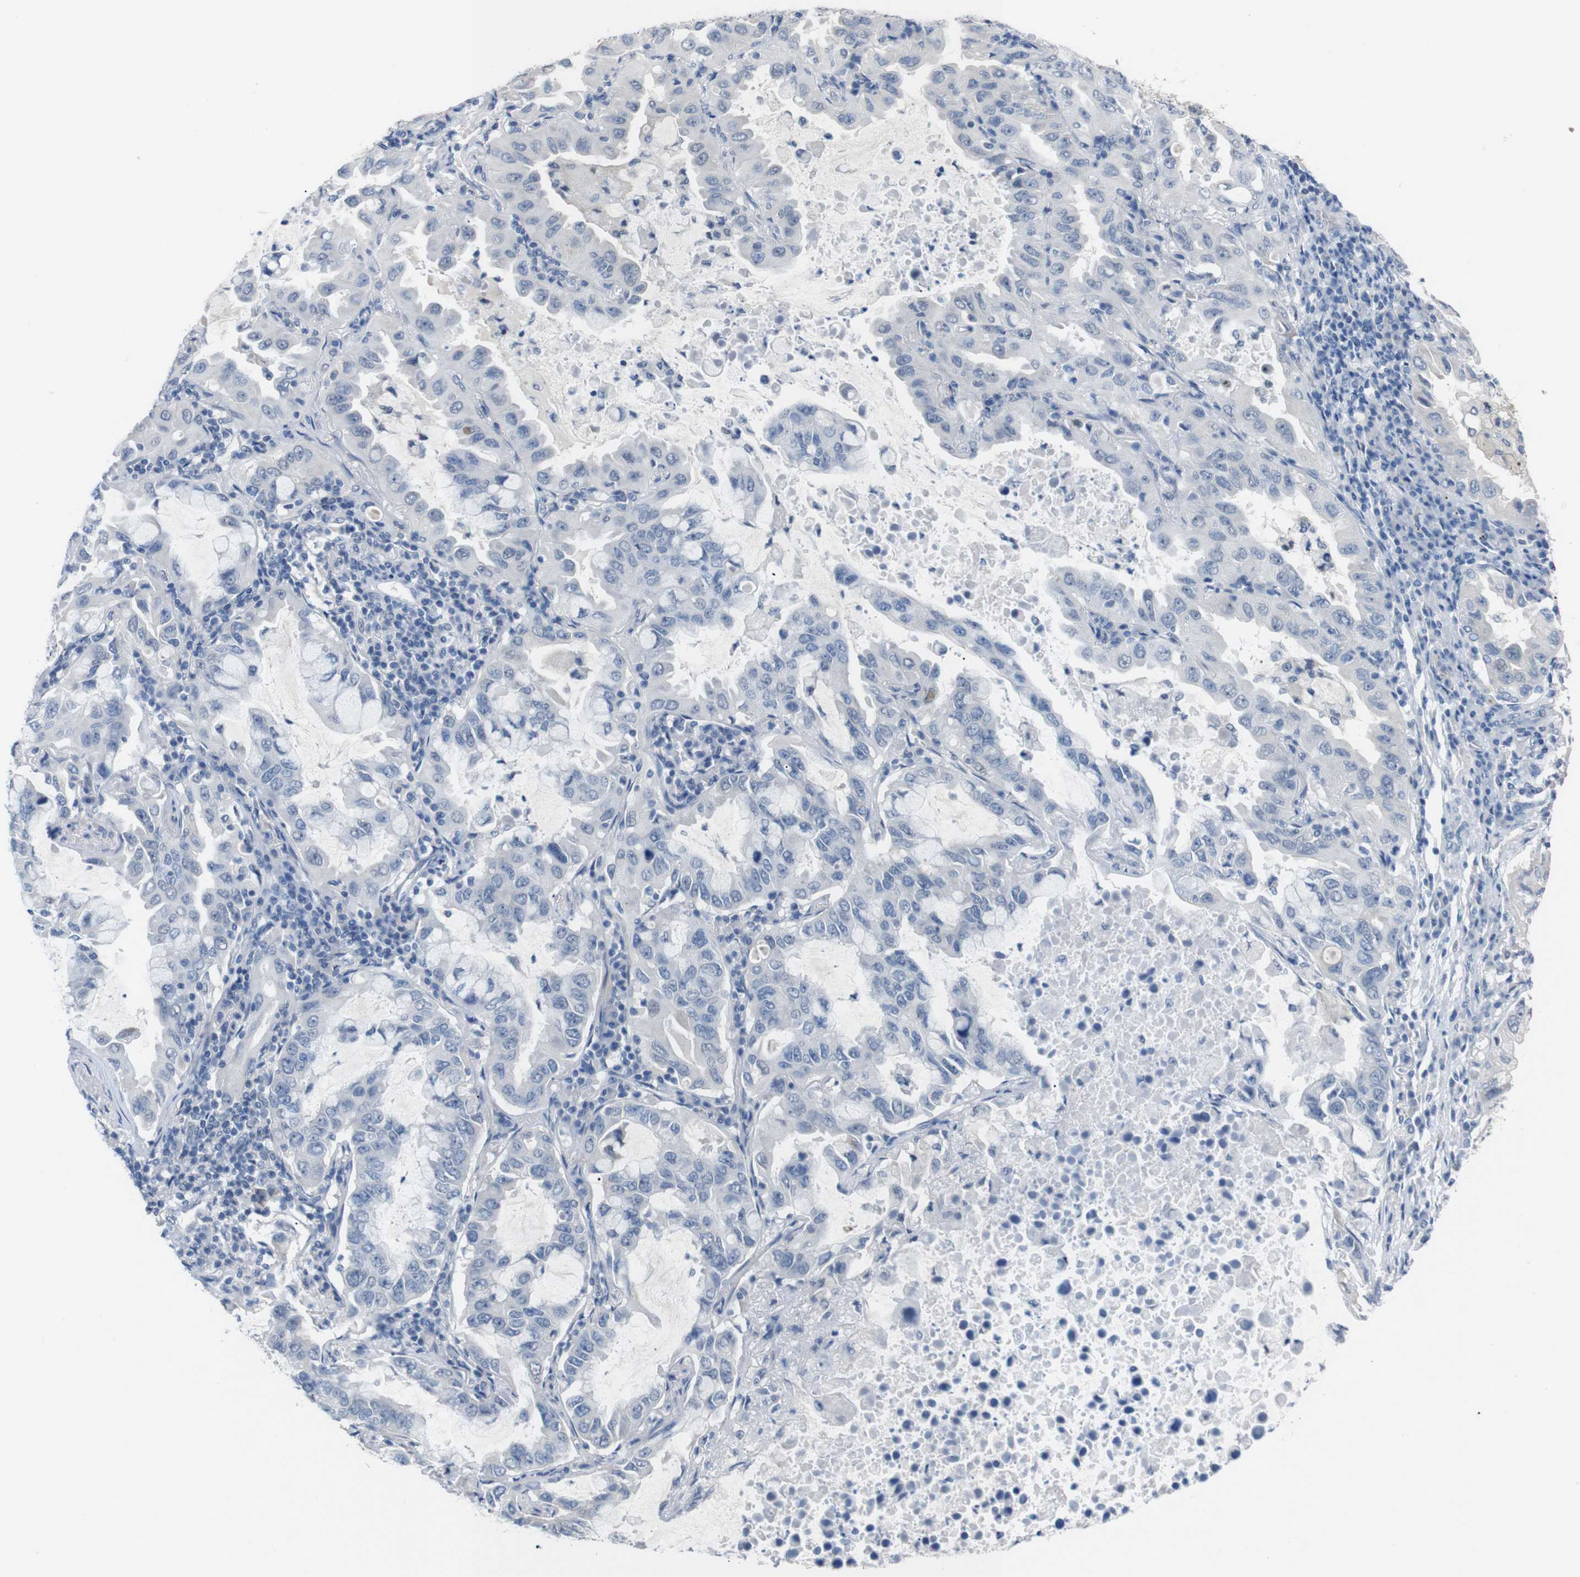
{"staining": {"intensity": "negative", "quantity": "none", "location": "none"}, "tissue": "lung cancer", "cell_type": "Tumor cells", "image_type": "cancer", "snomed": [{"axis": "morphology", "description": "Adenocarcinoma, NOS"}, {"axis": "topography", "description": "Lung"}], "caption": "Tumor cells are negative for protein expression in human lung cancer.", "gene": "CHRM5", "patient": {"sex": "male", "age": 64}}